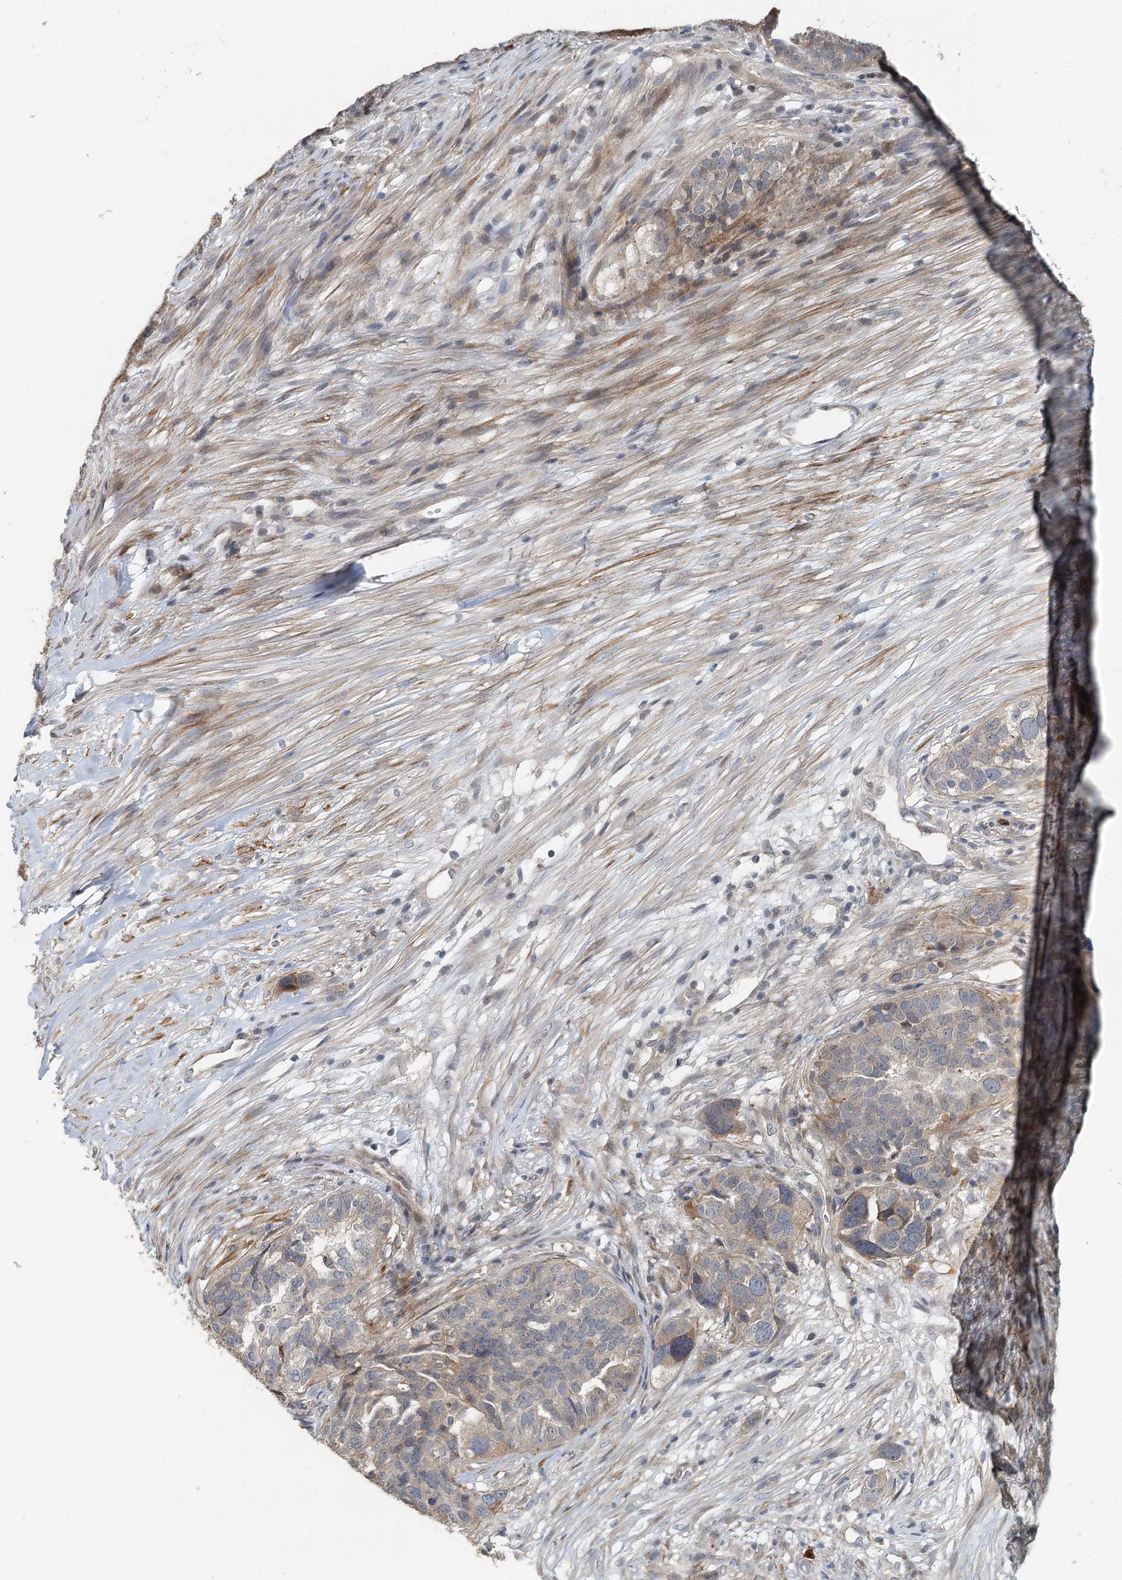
{"staining": {"intensity": "weak", "quantity": "<25%", "location": "cytoplasmic/membranous"}, "tissue": "ovarian cancer", "cell_type": "Tumor cells", "image_type": "cancer", "snomed": [{"axis": "morphology", "description": "Cystadenocarcinoma, serous, NOS"}, {"axis": "topography", "description": "Ovary"}], "caption": "Image shows no significant protein staining in tumor cells of serous cystadenocarcinoma (ovarian). Nuclei are stained in blue.", "gene": "RNF111", "patient": {"sex": "female", "age": 59}}